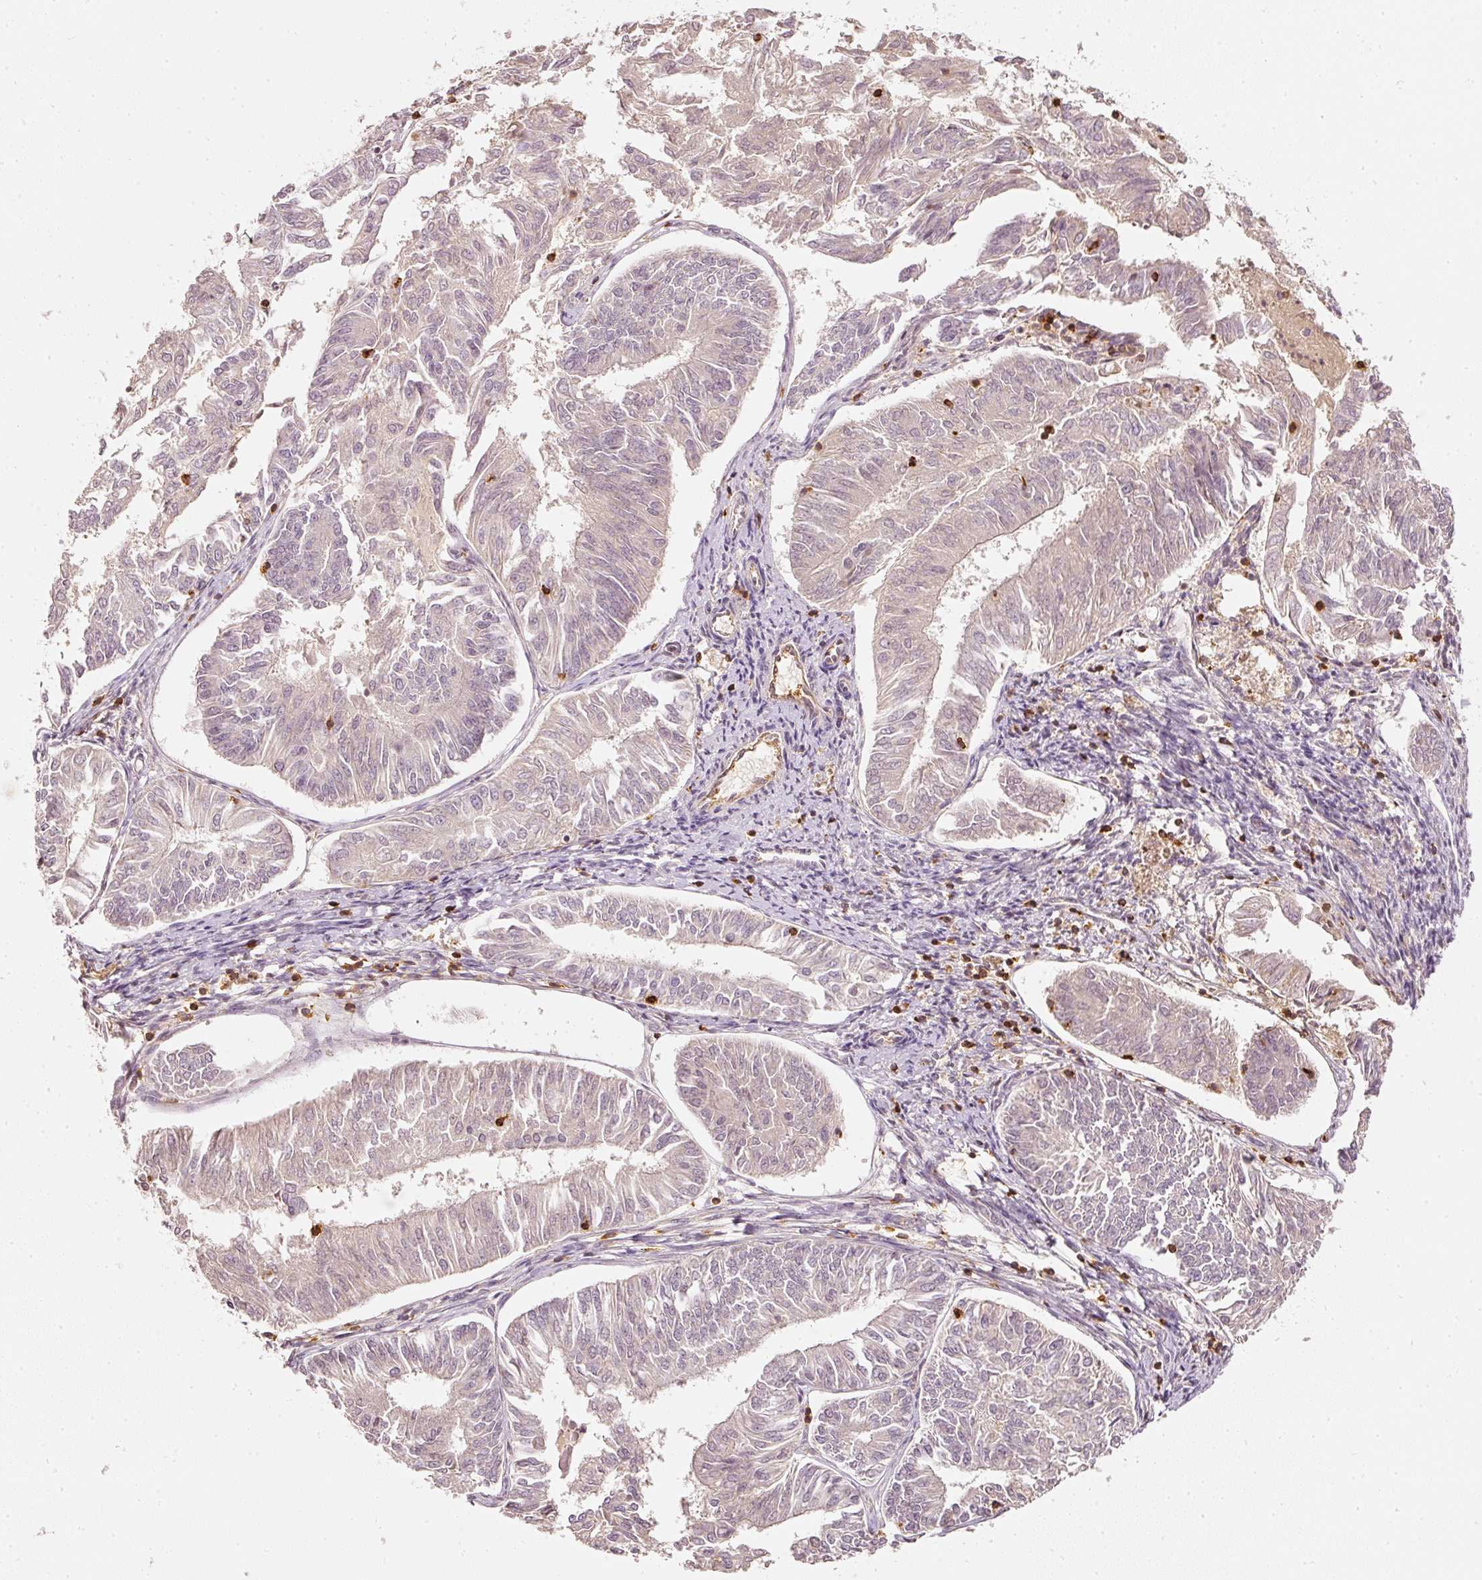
{"staining": {"intensity": "negative", "quantity": "none", "location": "none"}, "tissue": "endometrial cancer", "cell_type": "Tumor cells", "image_type": "cancer", "snomed": [{"axis": "morphology", "description": "Adenocarcinoma, NOS"}, {"axis": "topography", "description": "Endometrium"}], "caption": "Tumor cells are negative for brown protein staining in endometrial cancer (adenocarcinoma).", "gene": "EVL", "patient": {"sex": "female", "age": 58}}